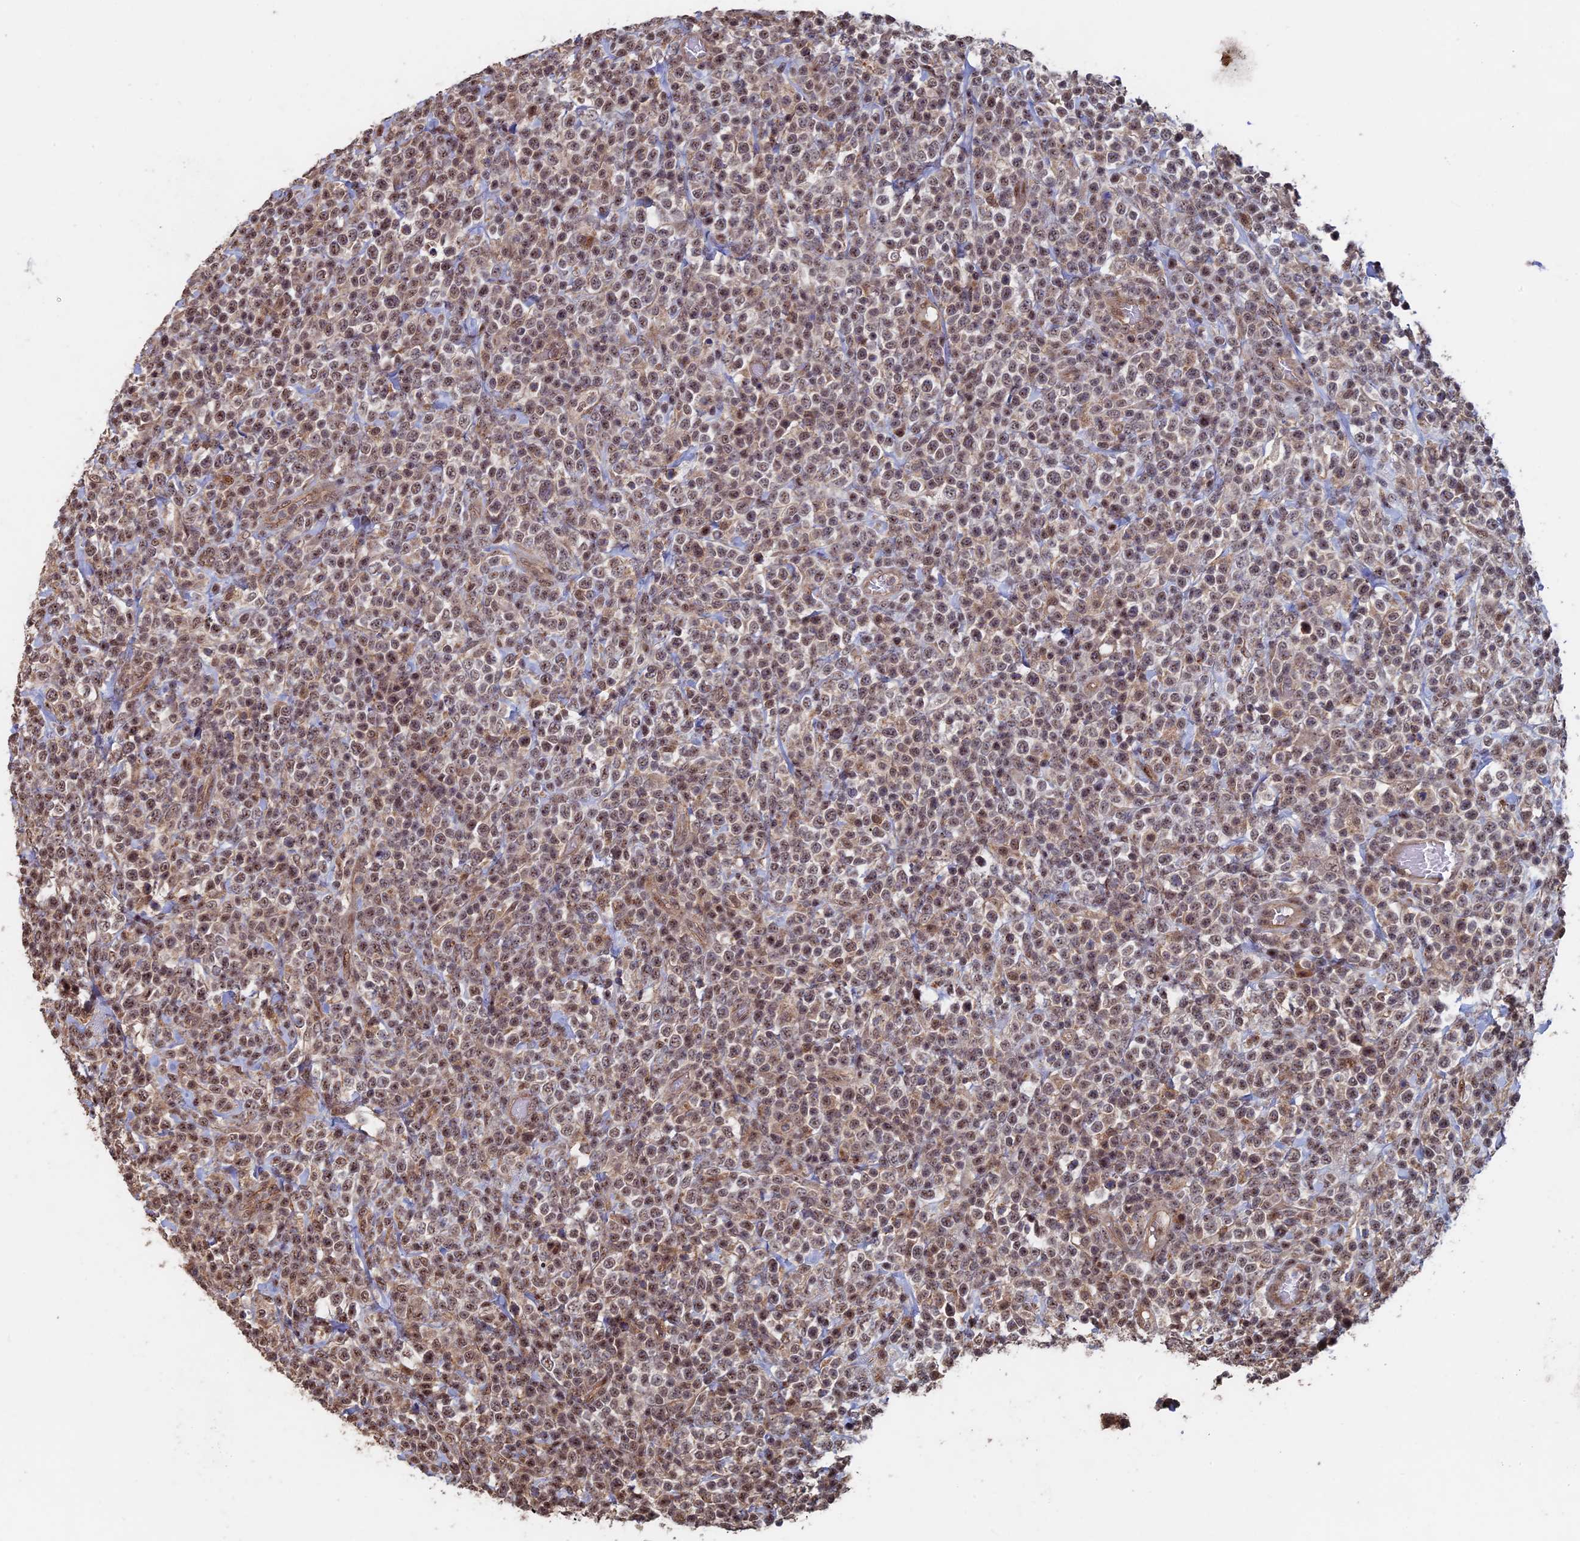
{"staining": {"intensity": "moderate", "quantity": ">75%", "location": "nuclear"}, "tissue": "lymphoma", "cell_type": "Tumor cells", "image_type": "cancer", "snomed": [{"axis": "morphology", "description": "Malignant lymphoma, non-Hodgkin's type, High grade"}, {"axis": "topography", "description": "Colon"}], "caption": "Tumor cells demonstrate moderate nuclear staining in about >75% of cells in malignant lymphoma, non-Hodgkin's type (high-grade). The staining was performed using DAB, with brown indicating positive protein expression. Nuclei are stained blue with hematoxylin.", "gene": "KIAA1328", "patient": {"sex": "female", "age": 53}}